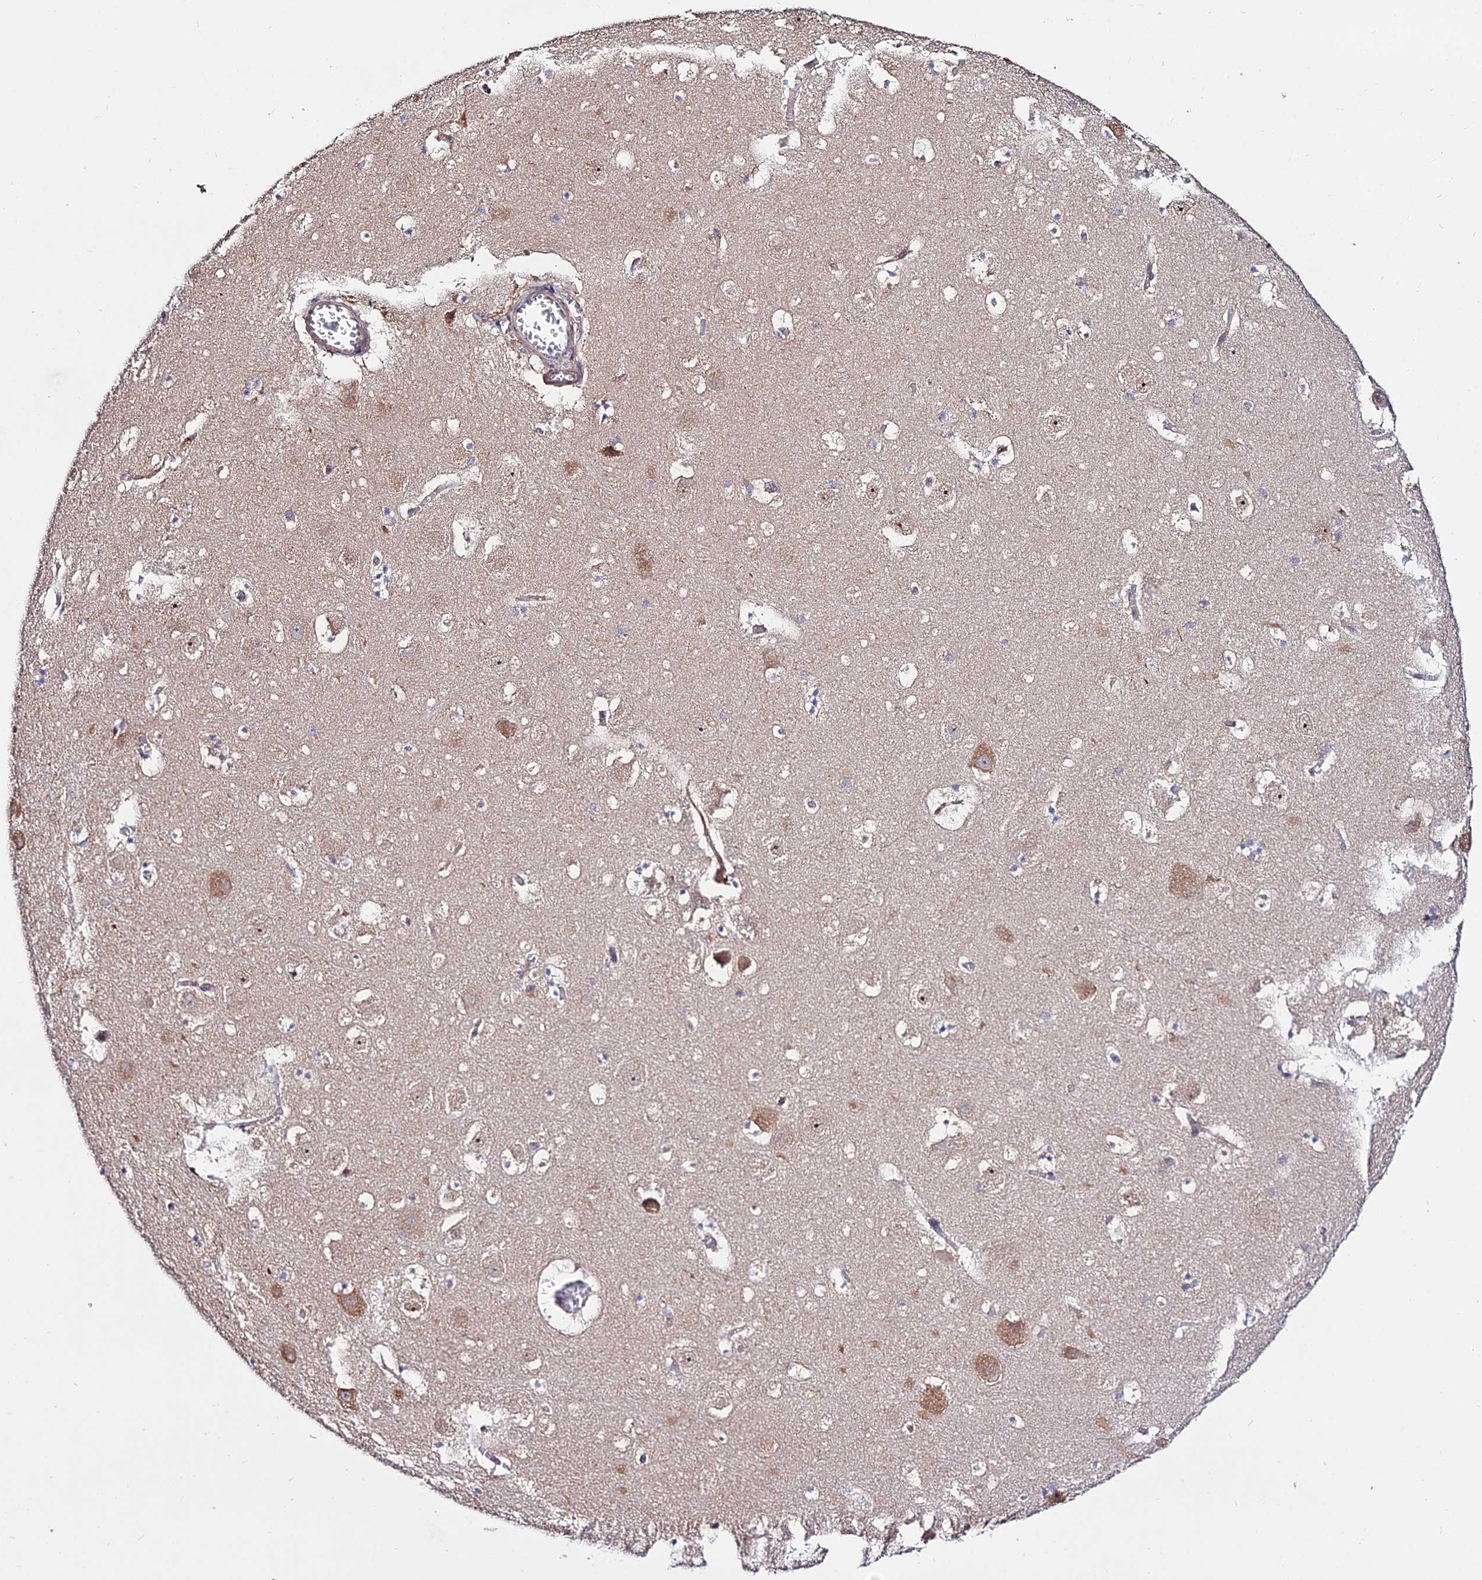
{"staining": {"intensity": "negative", "quantity": "none", "location": "none"}, "tissue": "hippocampus", "cell_type": "Glial cells", "image_type": "normal", "snomed": [{"axis": "morphology", "description": "Normal tissue, NOS"}, {"axis": "topography", "description": "Hippocampus"}], "caption": "The photomicrograph reveals no staining of glial cells in benign hippocampus.", "gene": "CDC37L1", "patient": {"sex": "male", "age": 45}}